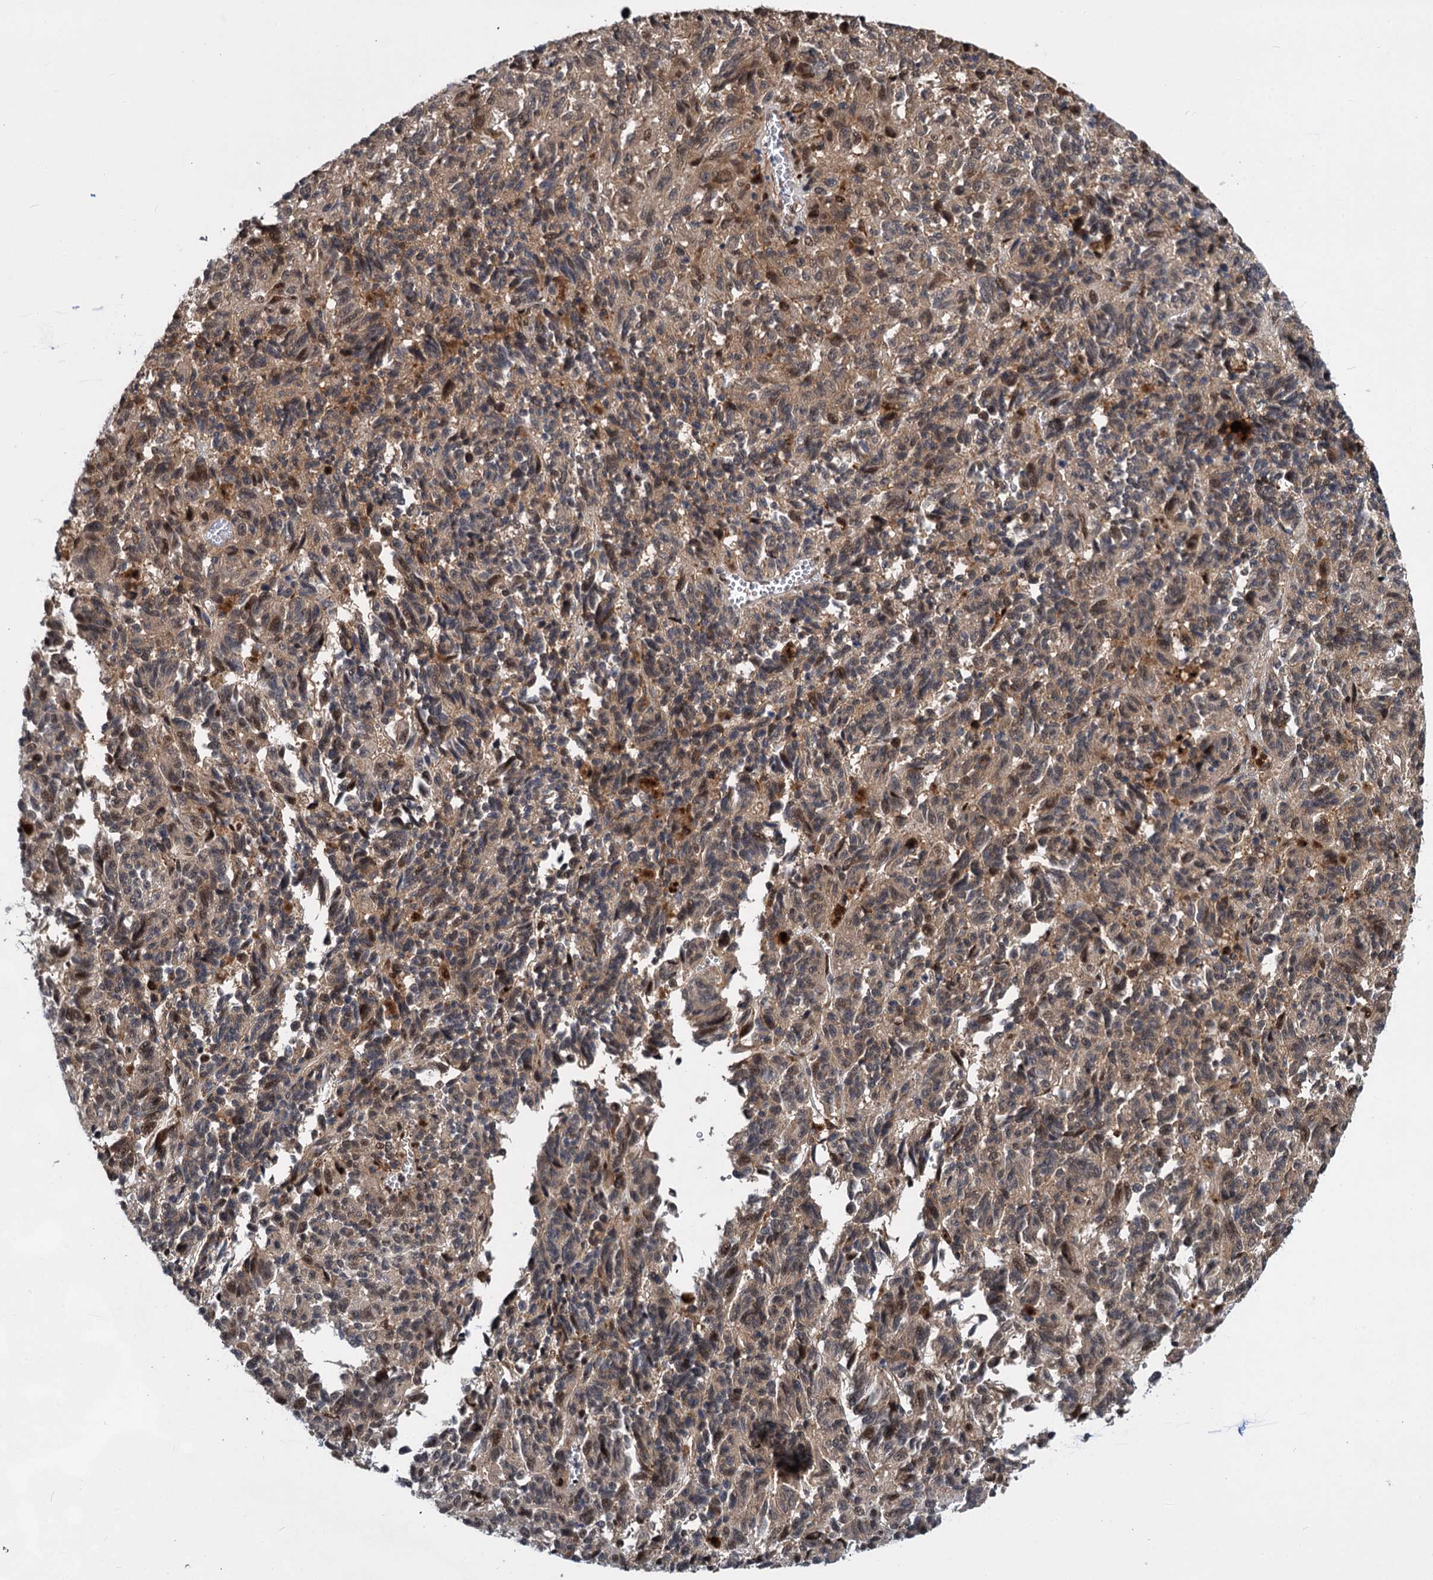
{"staining": {"intensity": "moderate", "quantity": "25%-75%", "location": "cytoplasmic/membranous,nuclear"}, "tissue": "melanoma", "cell_type": "Tumor cells", "image_type": "cancer", "snomed": [{"axis": "morphology", "description": "Malignant melanoma, Metastatic site"}, {"axis": "topography", "description": "Lung"}], "caption": "High-power microscopy captured an immunohistochemistry (IHC) histopathology image of melanoma, revealing moderate cytoplasmic/membranous and nuclear positivity in approximately 25%-75% of tumor cells.", "gene": "GPBP1", "patient": {"sex": "male", "age": 64}}